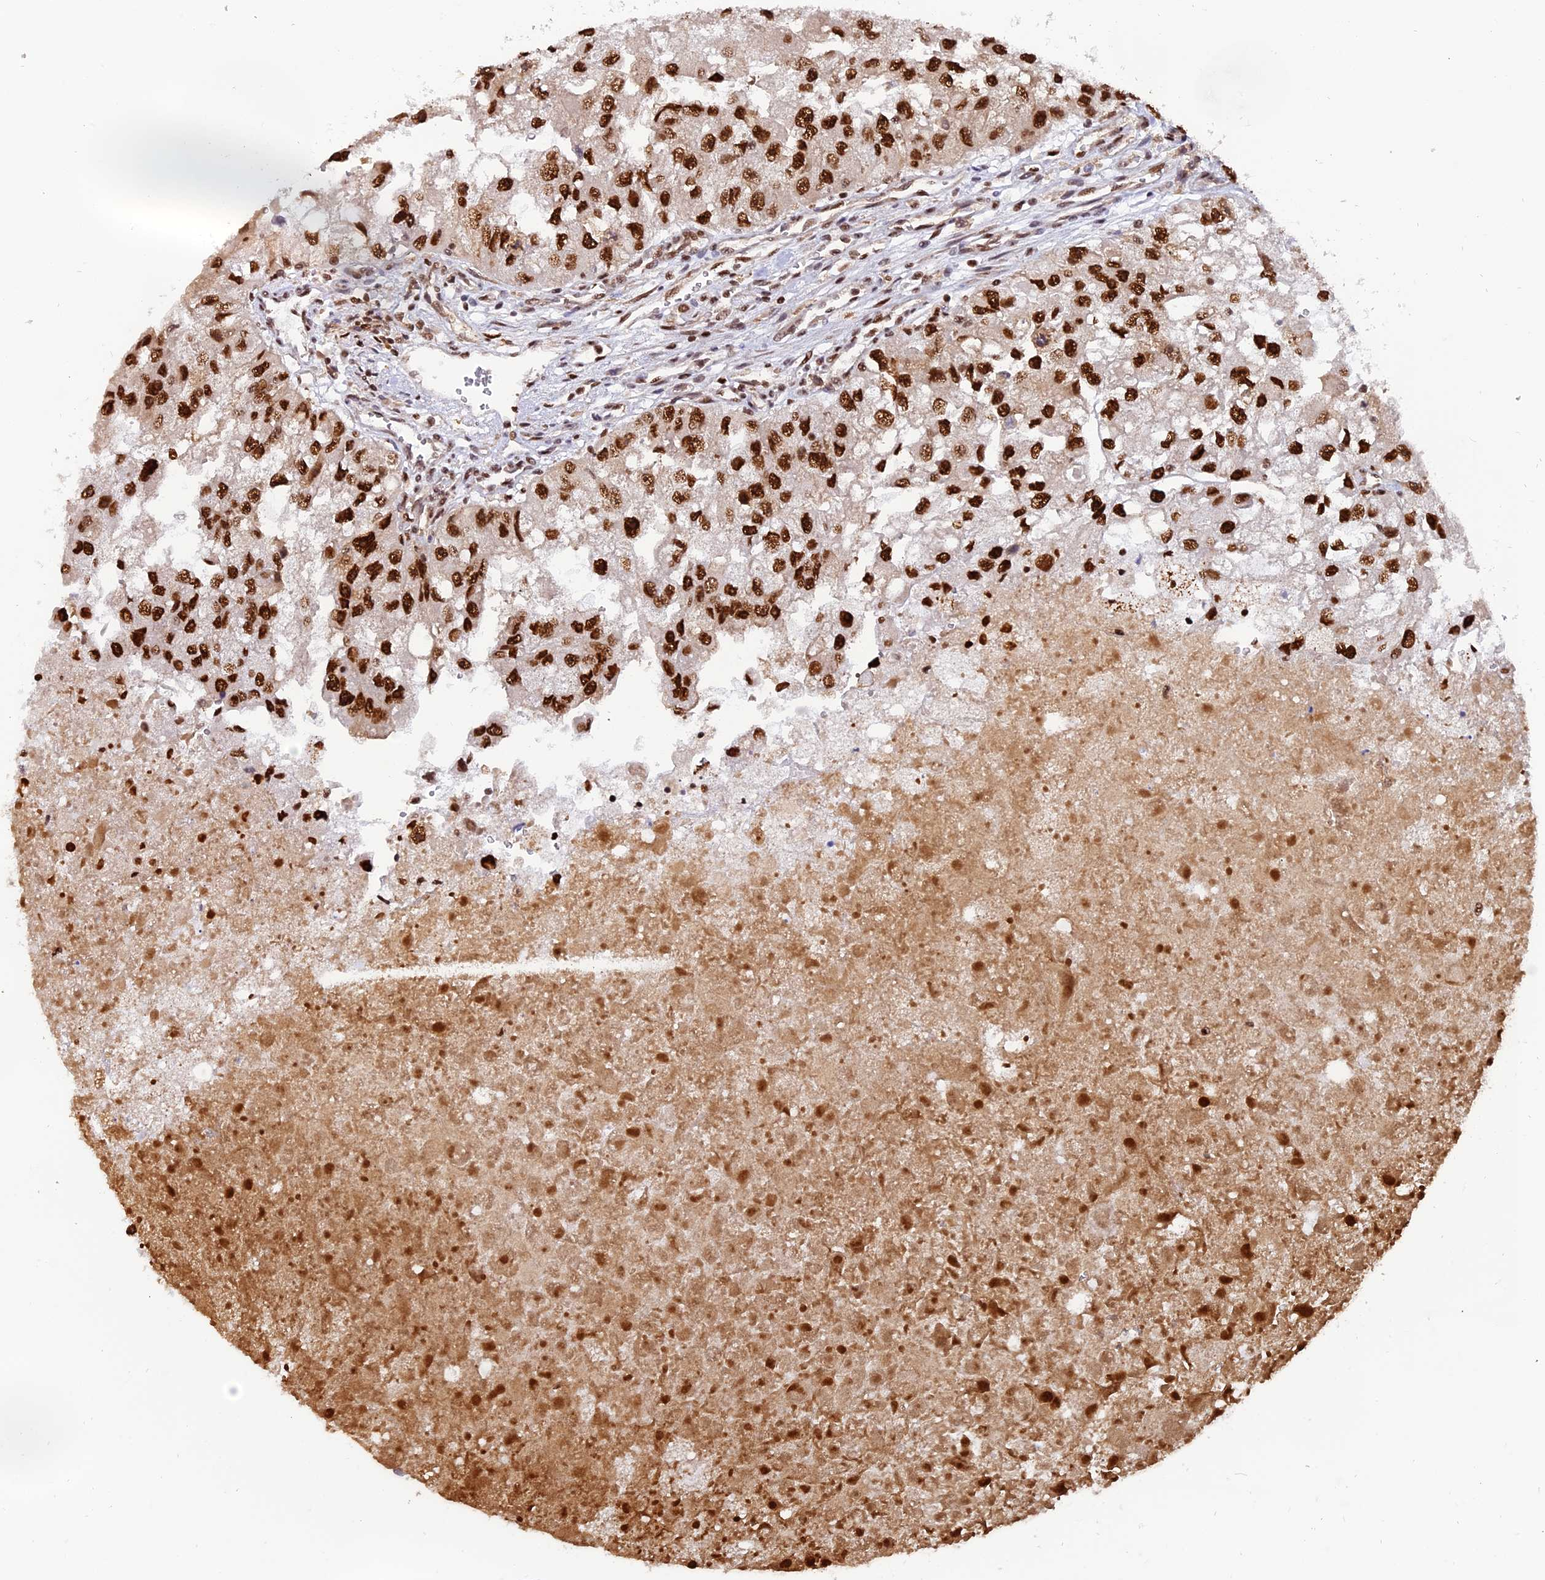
{"staining": {"intensity": "strong", "quantity": ">75%", "location": "nuclear"}, "tissue": "renal cancer", "cell_type": "Tumor cells", "image_type": "cancer", "snomed": [{"axis": "morphology", "description": "Adenocarcinoma, NOS"}, {"axis": "topography", "description": "Kidney"}], "caption": "Renal cancer stained with a protein marker displays strong staining in tumor cells.", "gene": "RAMAC", "patient": {"sex": "male", "age": 63}}